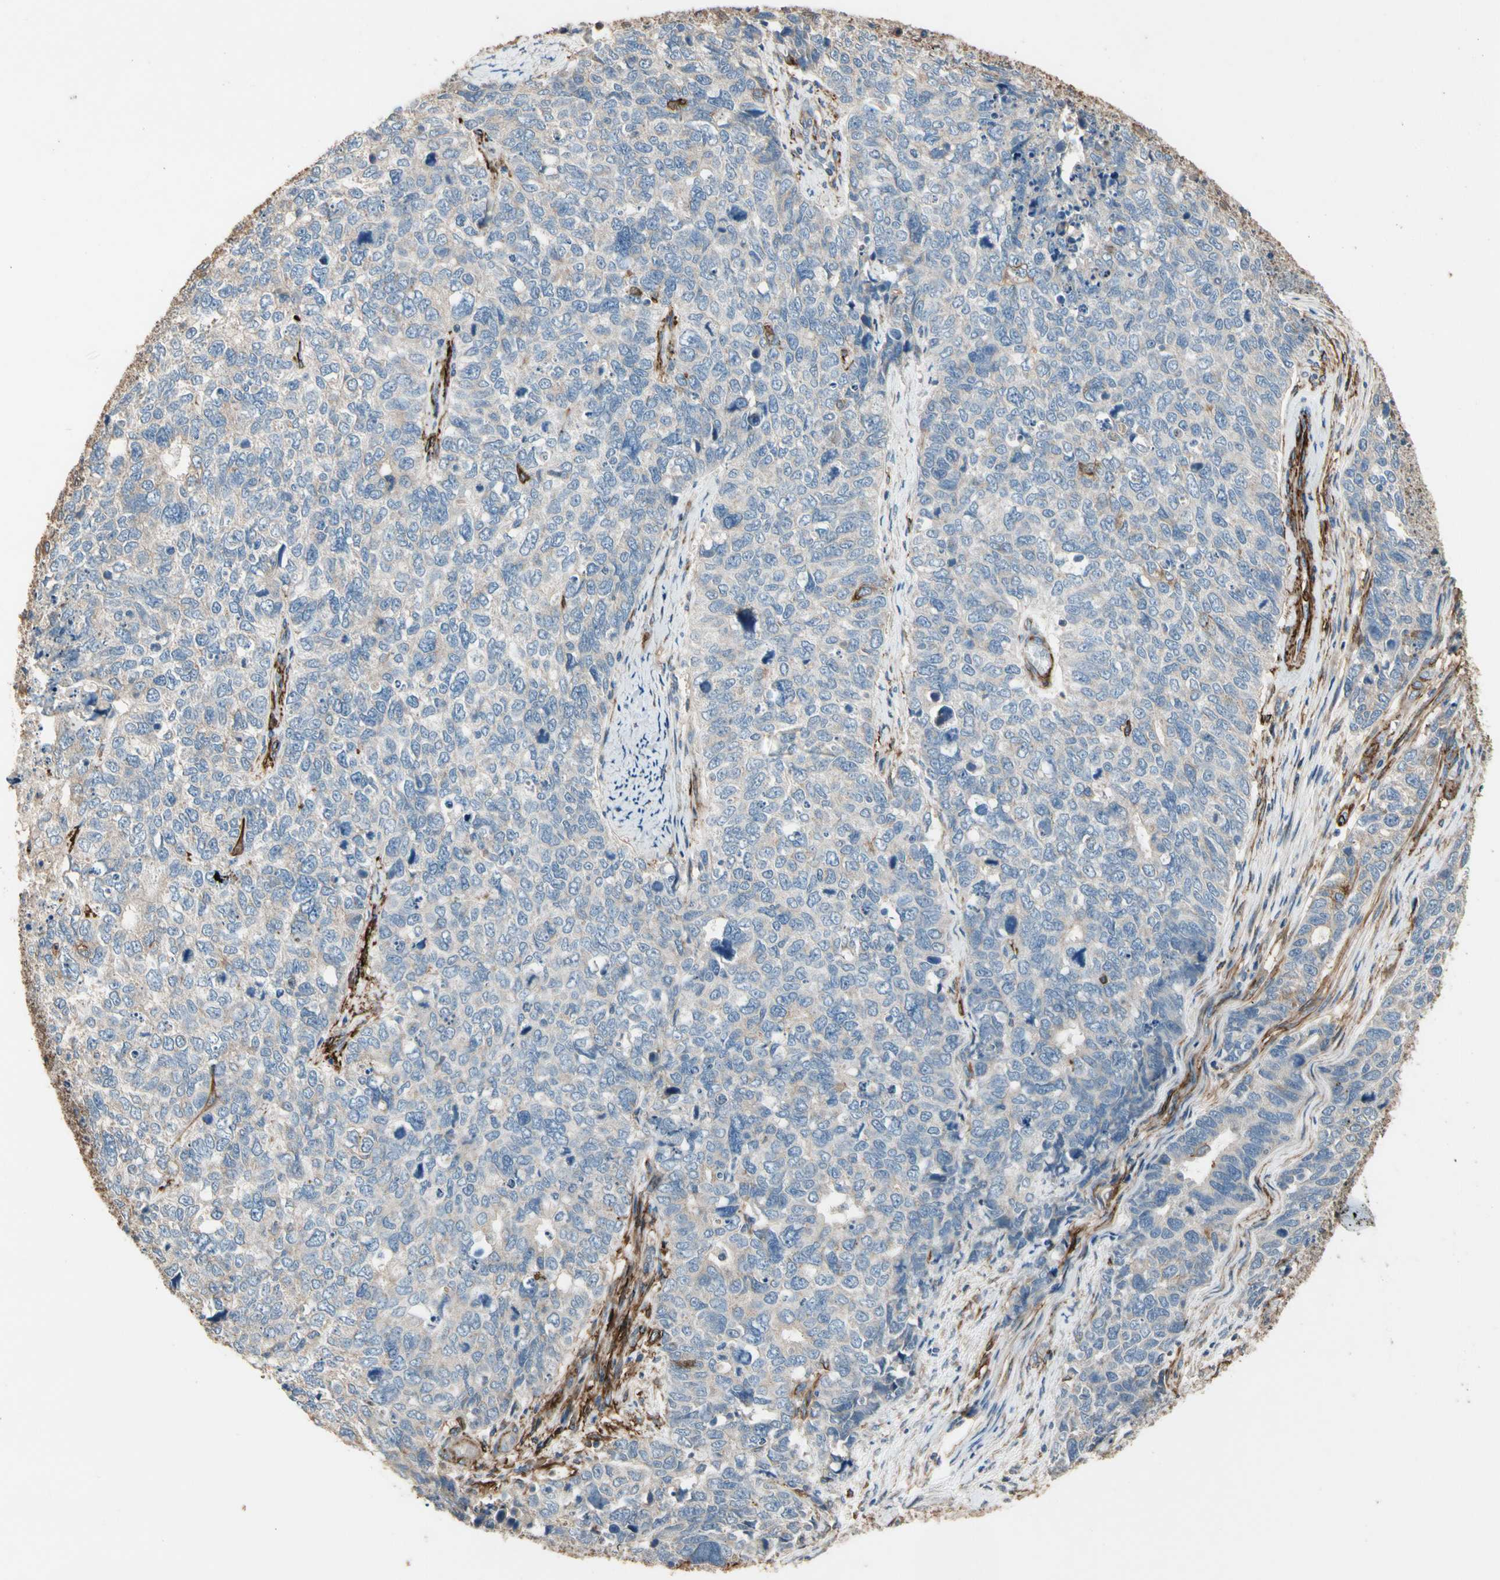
{"staining": {"intensity": "weak", "quantity": ">75%", "location": "cytoplasmic/membranous"}, "tissue": "cervical cancer", "cell_type": "Tumor cells", "image_type": "cancer", "snomed": [{"axis": "morphology", "description": "Squamous cell carcinoma, NOS"}, {"axis": "topography", "description": "Cervix"}], "caption": "Immunohistochemical staining of squamous cell carcinoma (cervical) reveals weak cytoplasmic/membranous protein positivity in about >75% of tumor cells.", "gene": "SUSD2", "patient": {"sex": "female", "age": 63}}